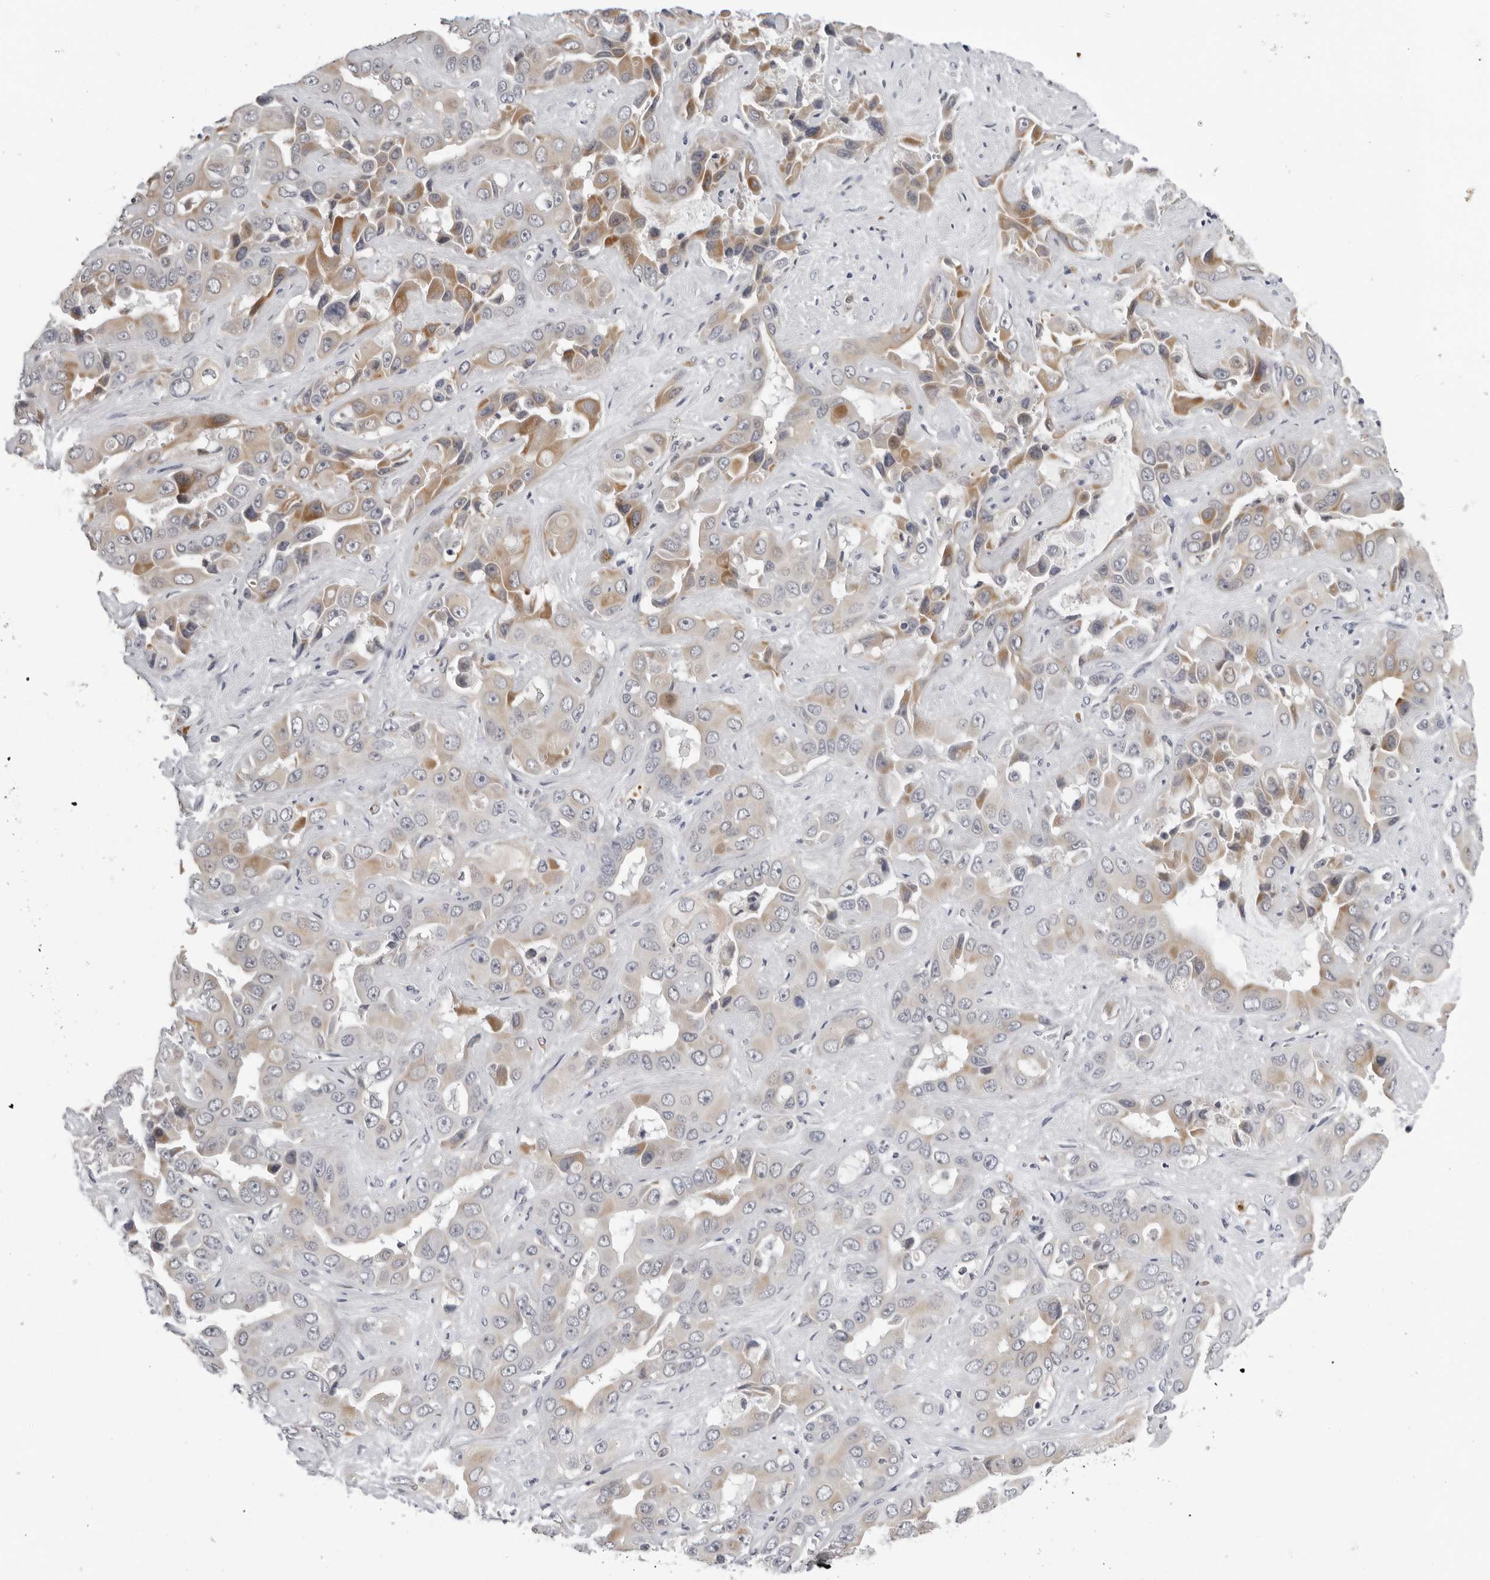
{"staining": {"intensity": "moderate", "quantity": "<25%", "location": "cytoplasmic/membranous"}, "tissue": "liver cancer", "cell_type": "Tumor cells", "image_type": "cancer", "snomed": [{"axis": "morphology", "description": "Cholangiocarcinoma"}, {"axis": "topography", "description": "Liver"}], "caption": "Liver cancer (cholangiocarcinoma) stained for a protein (brown) shows moderate cytoplasmic/membranous positive expression in about <25% of tumor cells.", "gene": "CPT2", "patient": {"sex": "female", "age": 52}}